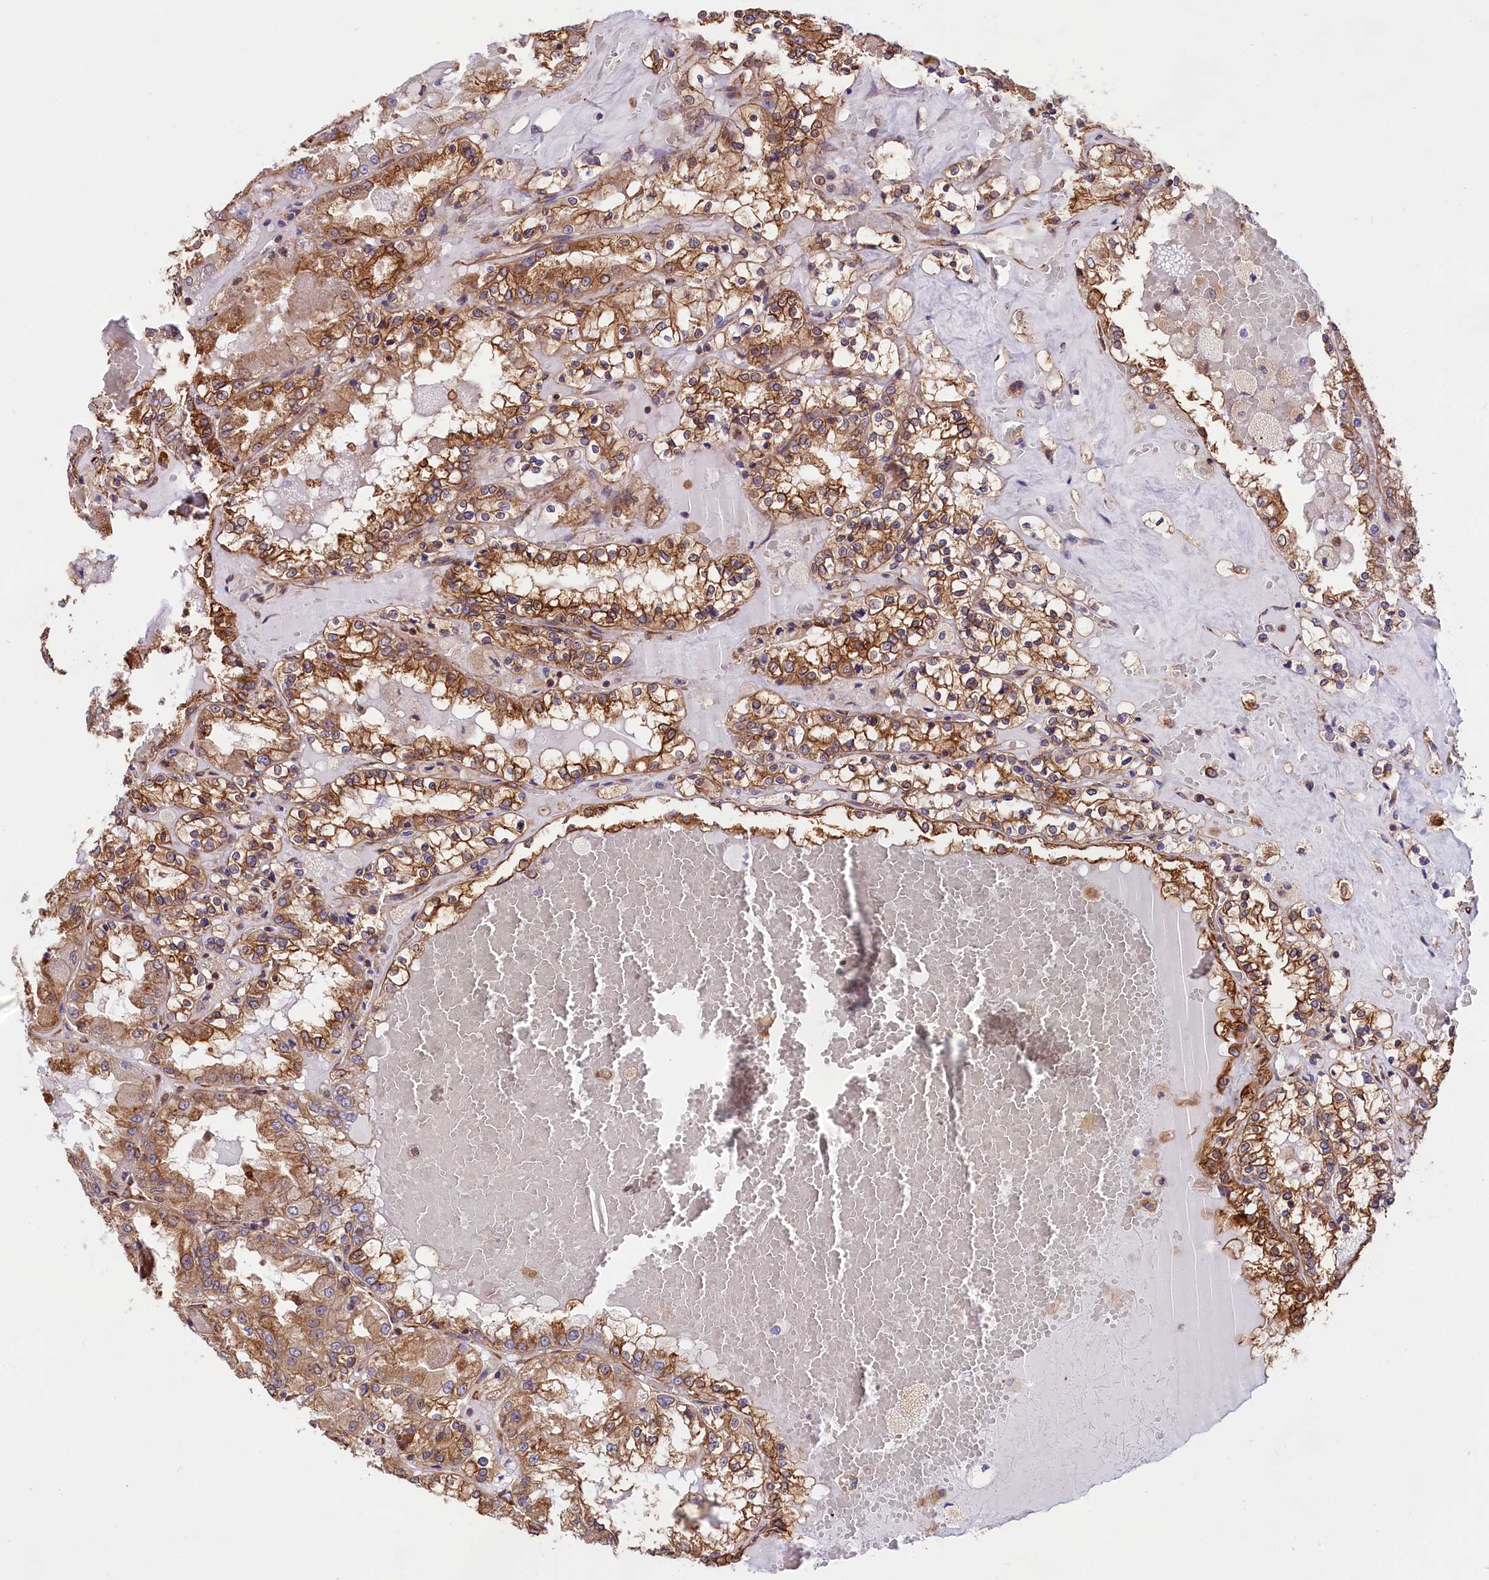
{"staining": {"intensity": "strong", "quantity": ">75%", "location": "cytoplasmic/membranous"}, "tissue": "renal cancer", "cell_type": "Tumor cells", "image_type": "cancer", "snomed": [{"axis": "morphology", "description": "Adenocarcinoma, NOS"}, {"axis": "topography", "description": "Kidney"}], "caption": "Protein staining of renal adenocarcinoma tissue reveals strong cytoplasmic/membranous positivity in about >75% of tumor cells.", "gene": "GYS1", "patient": {"sex": "female", "age": 56}}